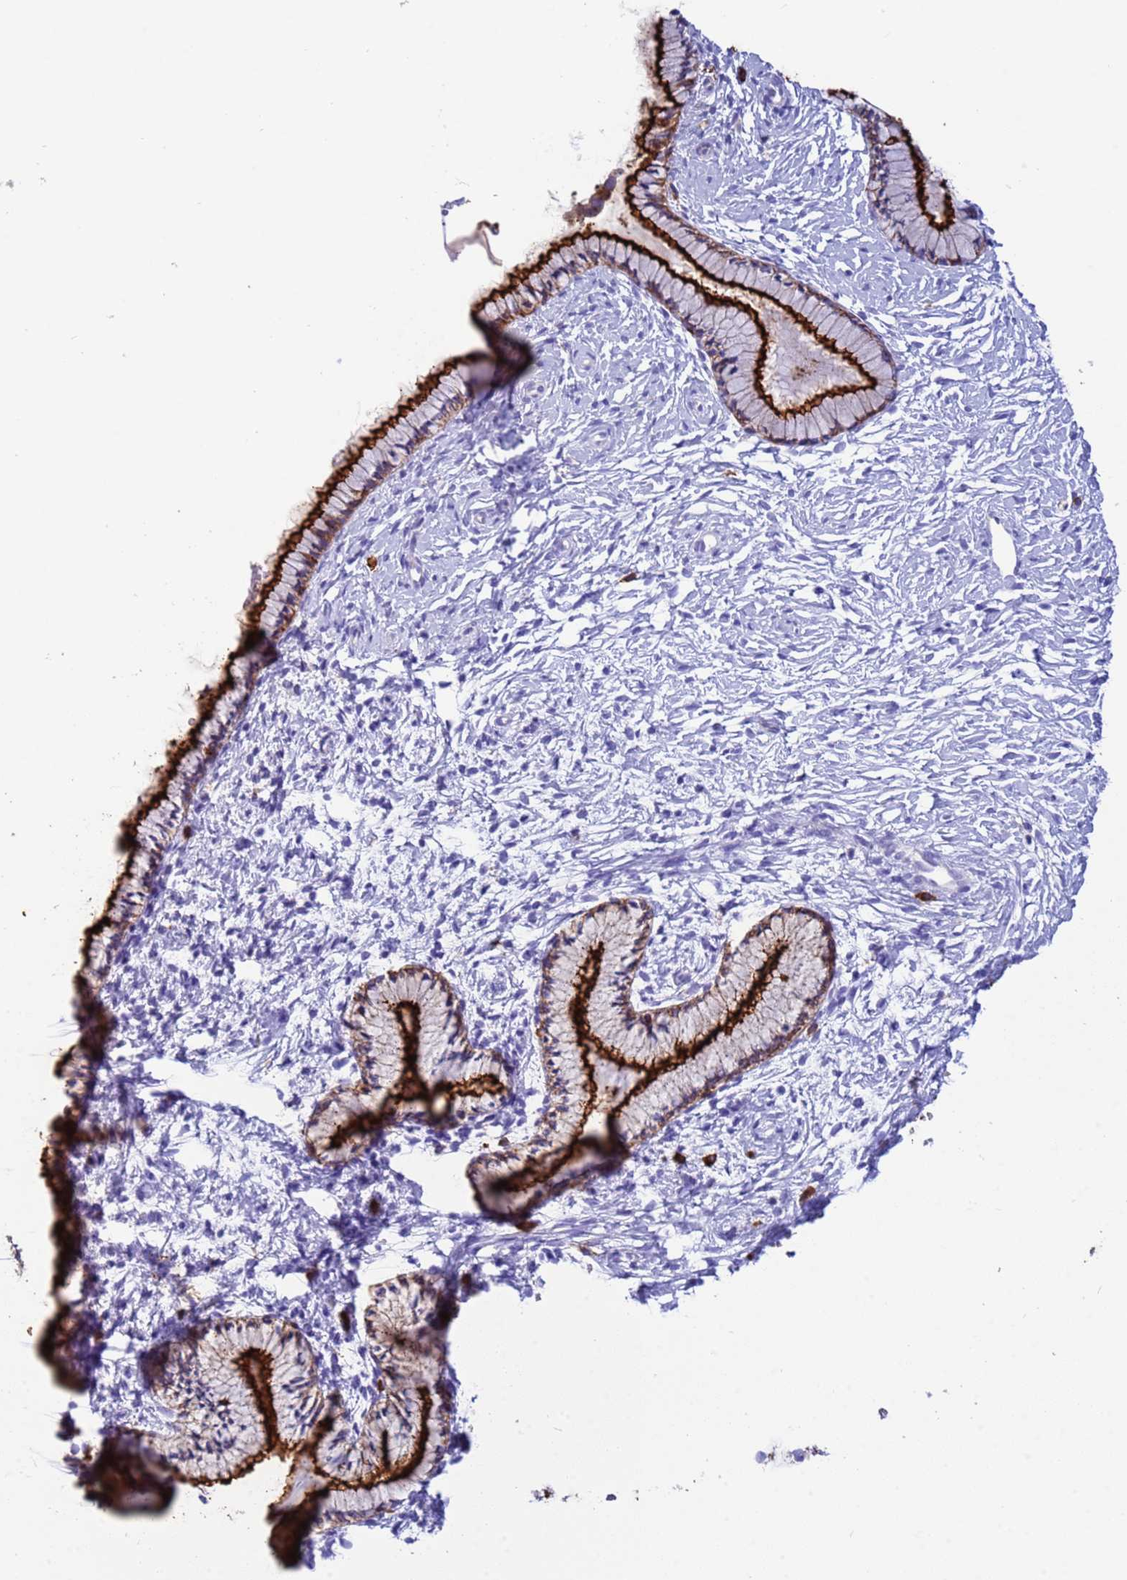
{"staining": {"intensity": "strong", "quantity": "25%-75%", "location": "cytoplasmic/membranous"}, "tissue": "cervix", "cell_type": "Glandular cells", "image_type": "normal", "snomed": [{"axis": "morphology", "description": "Normal tissue, NOS"}, {"axis": "topography", "description": "Cervix"}], "caption": "Glandular cells reveal strong cytoplasmic/membranous staining in about 25%-75% of cells in normal cervix. (Brightfield microscopy of DAB IHC at high magnification).", "gene": "EZR", "patient": {"sex": "female", "age": 33}}